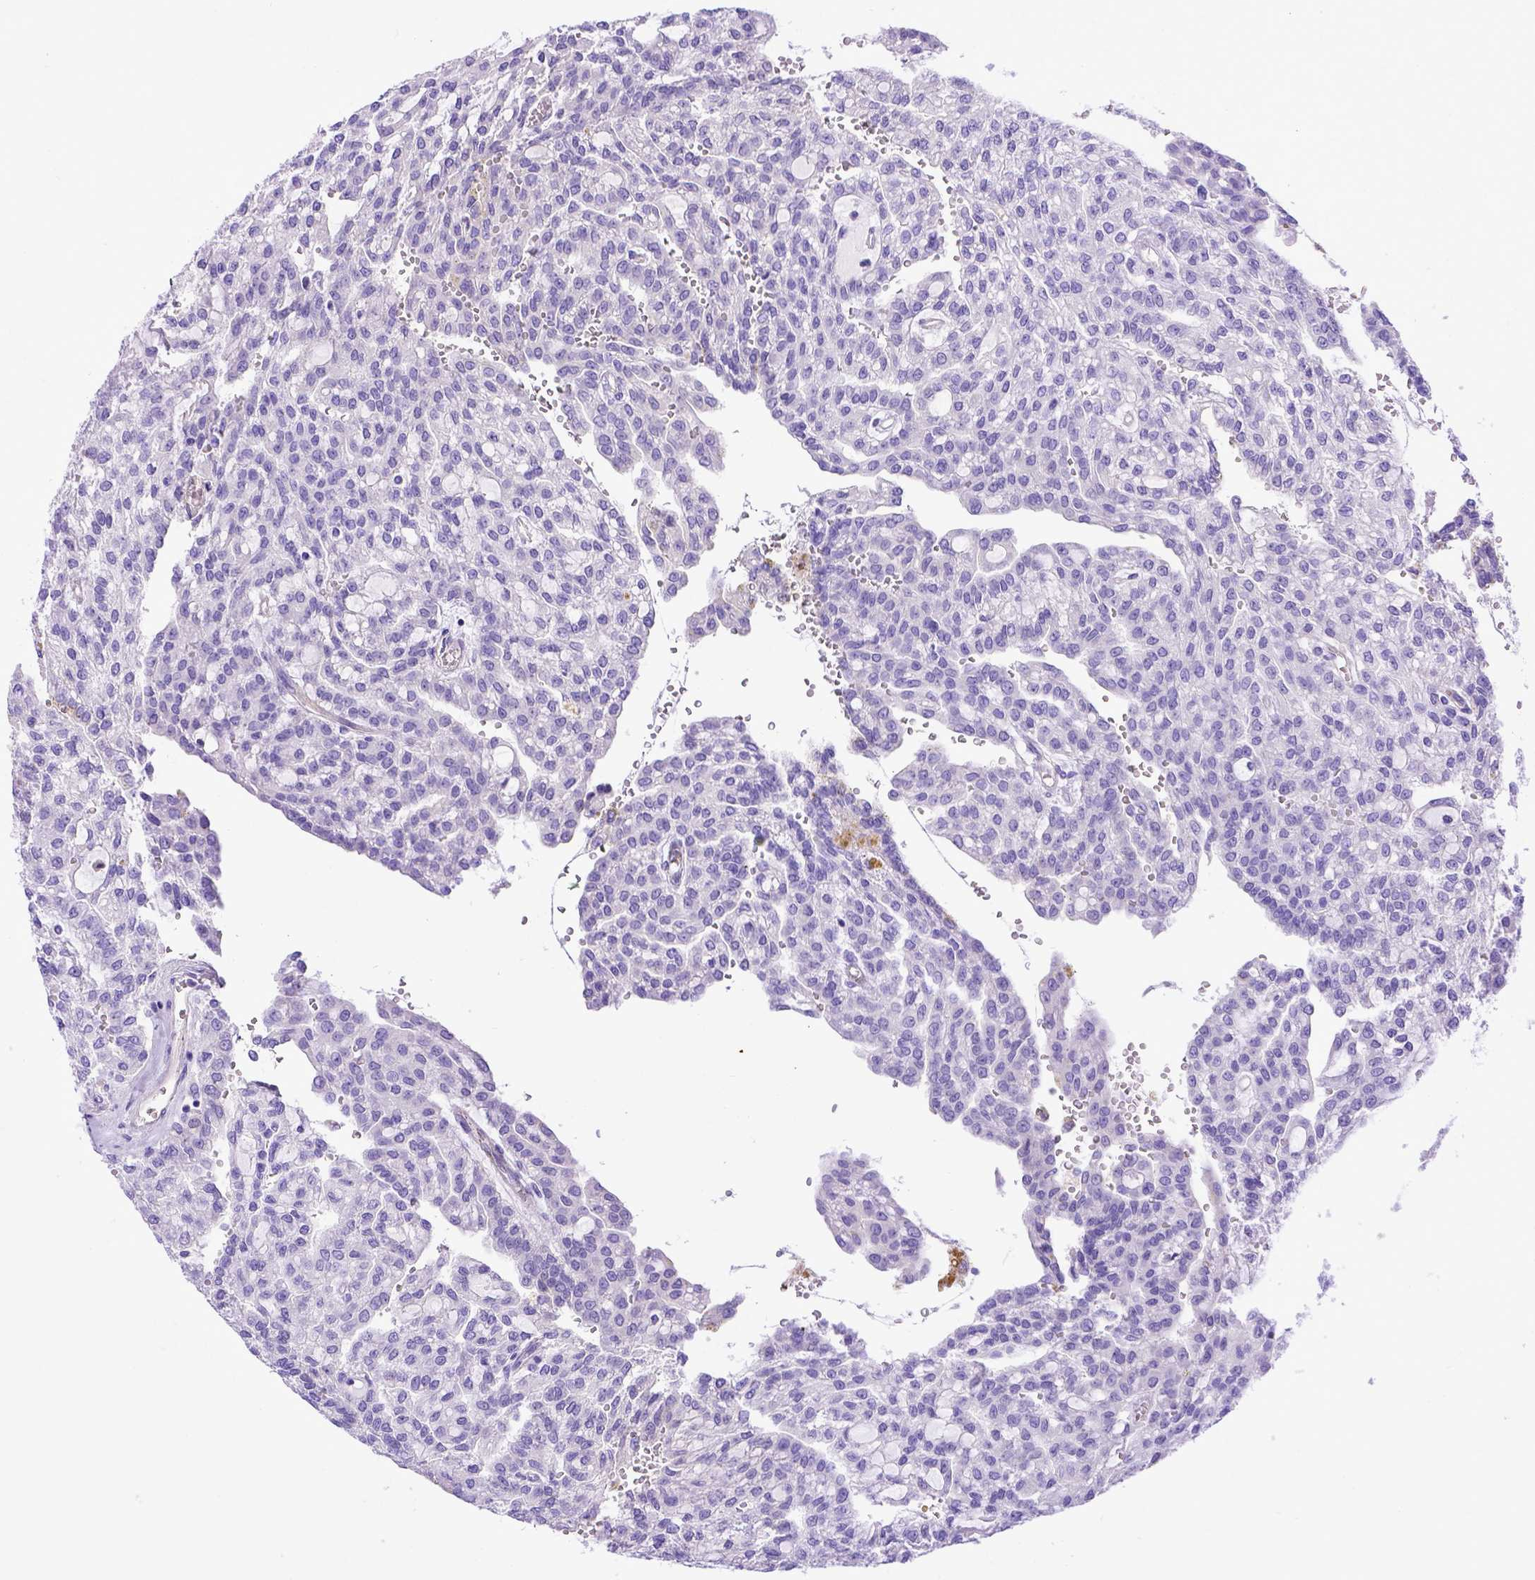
{"staining": {"intensity": "negative", "quantity": "none", "location": "none"}, "tissue": "renal cancer", "cell_type": "Tumor cells", "image_type": "cancer", "snomed": [{"axis": "morphology", "description": "Adenocarcinoma, NOS"}, {"axis": "topography", "description": "Kidney"}], "caption": "The micrograph demonstrates no staining of tumor cells in renal cancer (adenocarcinoma). (DAB IHC visualized using brightfield microscopy, high magnification).", "gene": "LRRC18", "patient": {"sex": "male", "age": 63}}